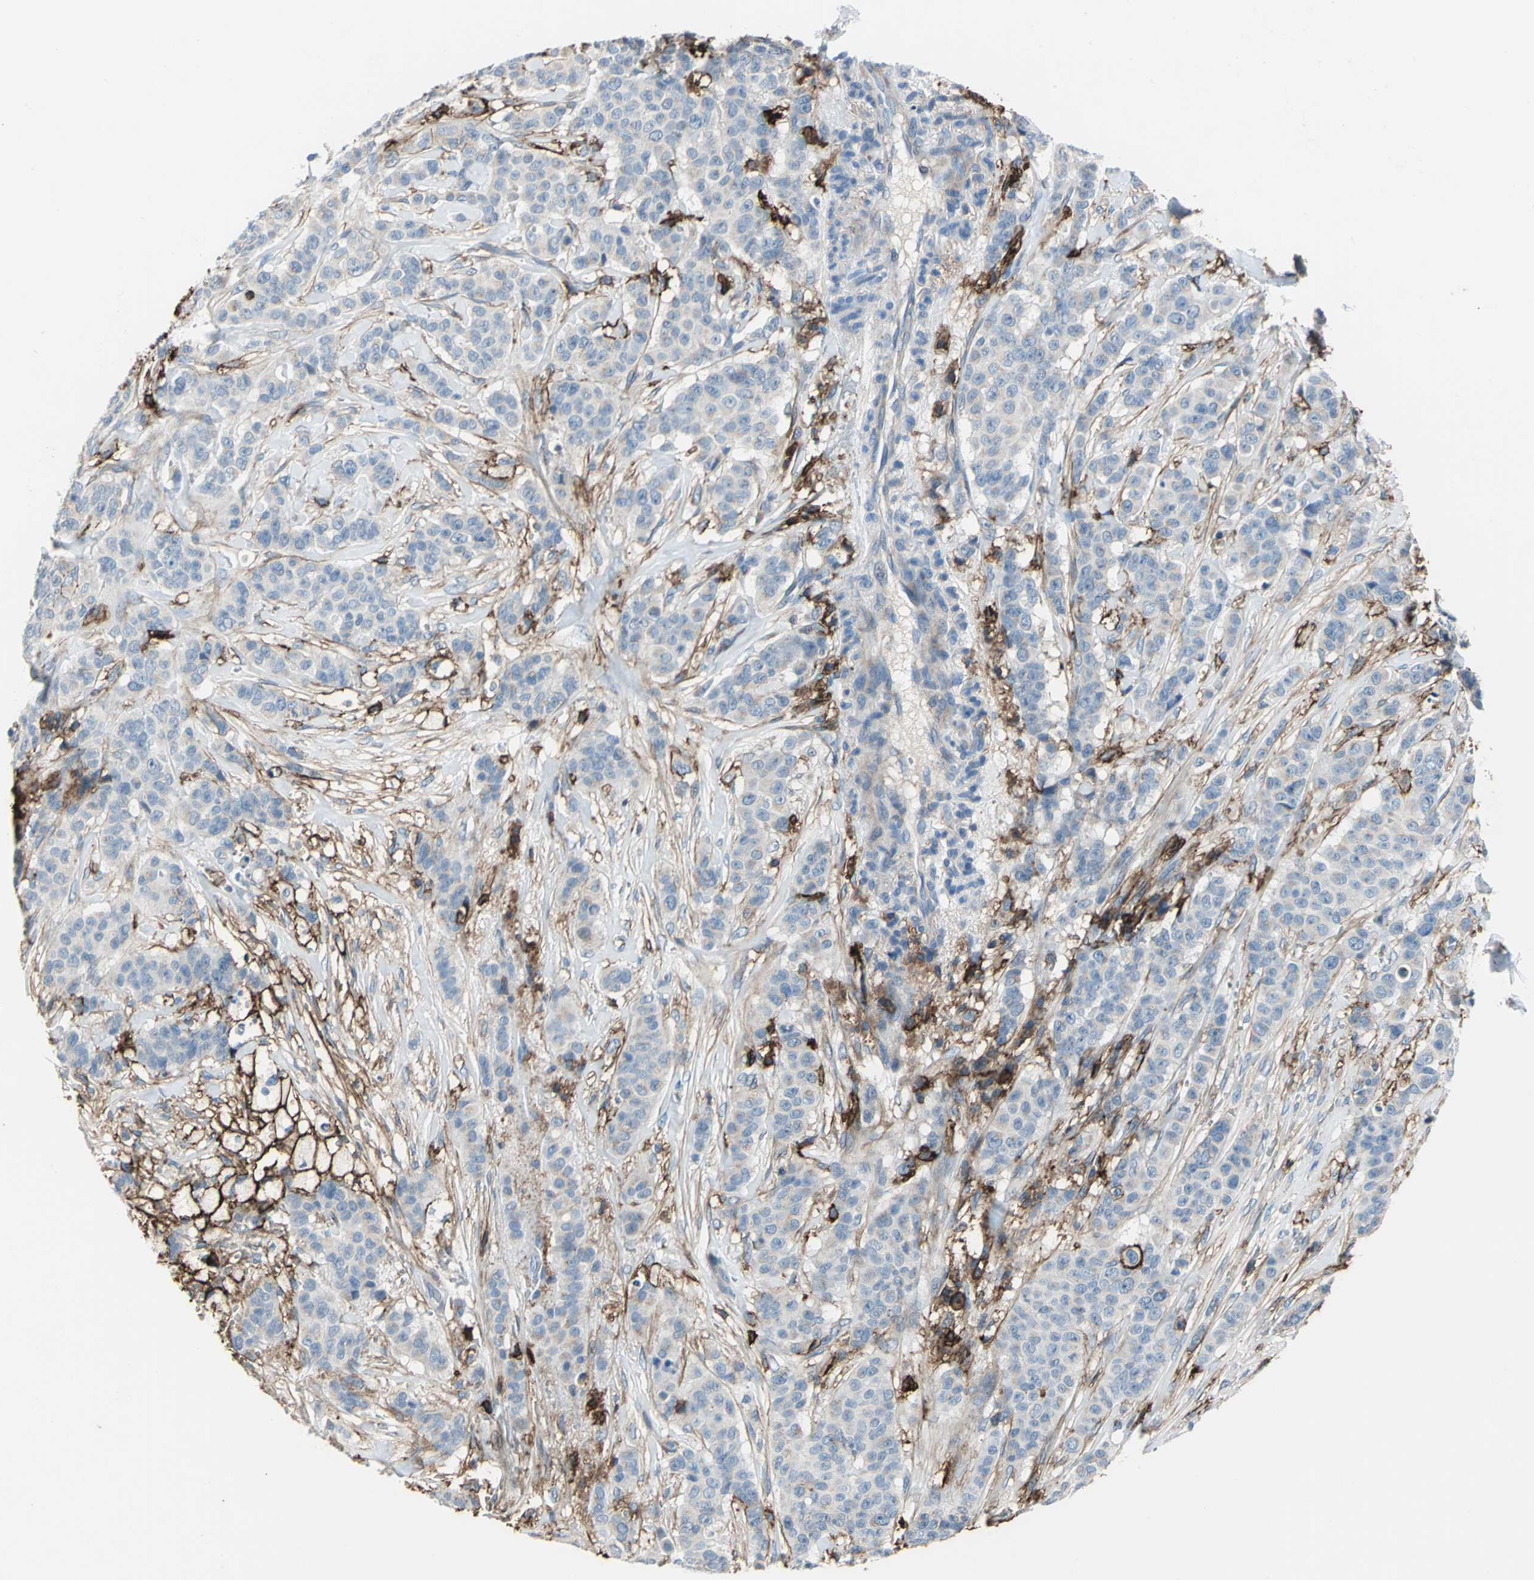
{"staining": {"intensity": "weak", "quantity": "<25%", "location": "cytoplasmic/membranous"}, "tissue": "breast cancer", "cell_type": "Tumor cells", "image_type": "cancer", "snomed": [{"axis": "morphology", "description": "Duct carcinoma"}, {"axis": "topography", "description": "Breast"}], "caption": "Immunohistochemistry (IHC) micrograph of human breast invasive ductal carcinoma stained for a protein (brown), which shows no expression in tumor cells.", "gene": "CD44", "patient": {"sex": "female", "age": 40}}